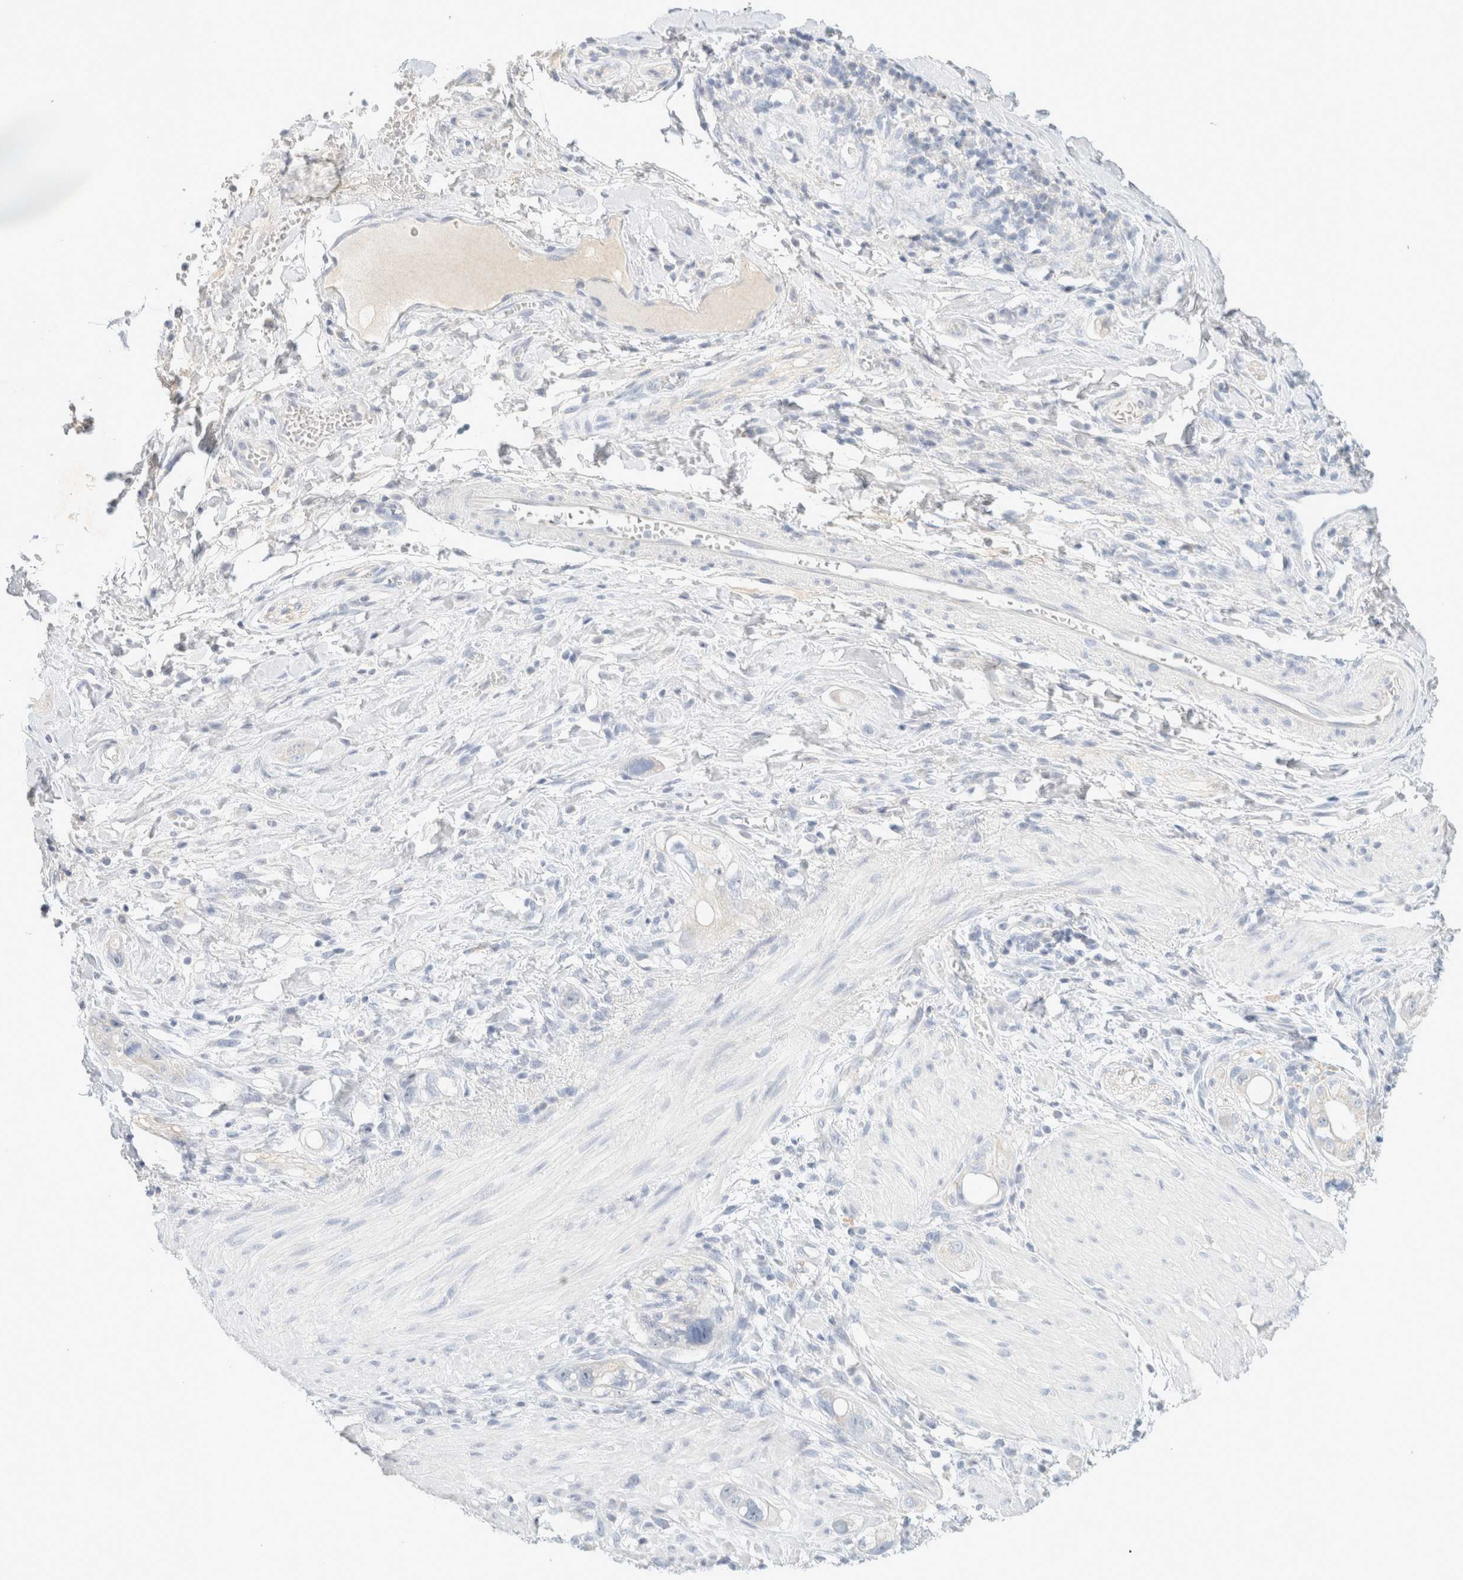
{"staining": {"intensity": "negative", "quantity": "none", "location": "none"}, "tissue": "stomach cancer", "cell_type": "Tumor cells", "image_type": "cancer", "snomed": [{"axis": "morphology", "description": "Adenocarcinoma, NOS"}, {"axis": "topography", "description": "Stomach"}, {"axis": "topography", "description": "Stomach, lower"}], "caption": "A high-resolution micrograph shows IHC staining of adenocarcinoma (stomach), which exhibits no significant positivity in tumor cells. (DAB (3,3'-diaminobenzidine) IHC, high magnification).", "gene": "HEXD", "patient": {"sex": "female", "age": 48}}